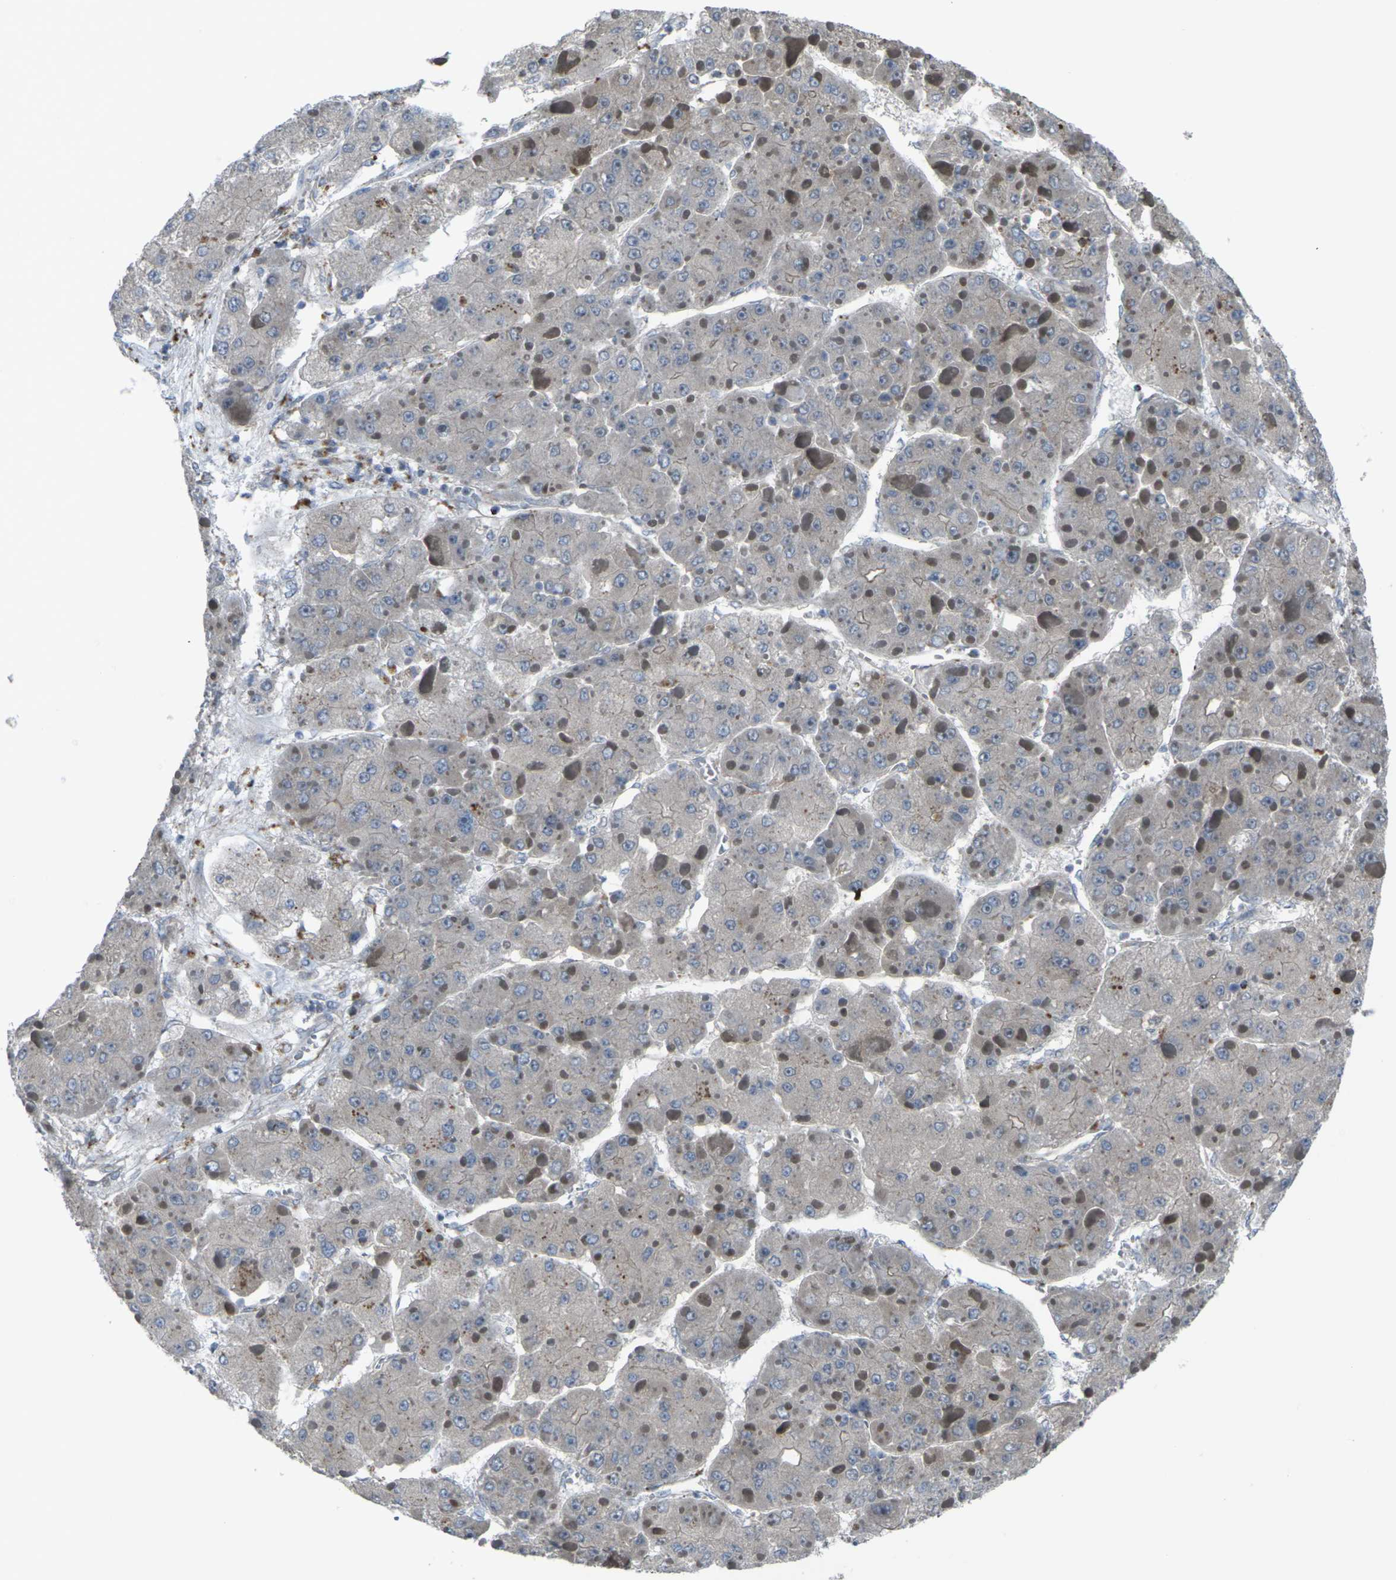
{"staining": {"intensity": "negative", "quantity": "none", "location": "none"}, "tissue": "liver cancer", "cell_type": "Tumor cells", "image_type": "cancer", "snomed": [{"axis": "morphology", "description": "Carcinoma, Hepatocellular, NOS"}, {"axis": "topography", "description": "Liver"}], "caption": "Tumor cells are negative for brown protein staining in liver hepatocellular carcinoma.", "gene": "CCR10", "patient": {"sex": "female", "age": 73}}